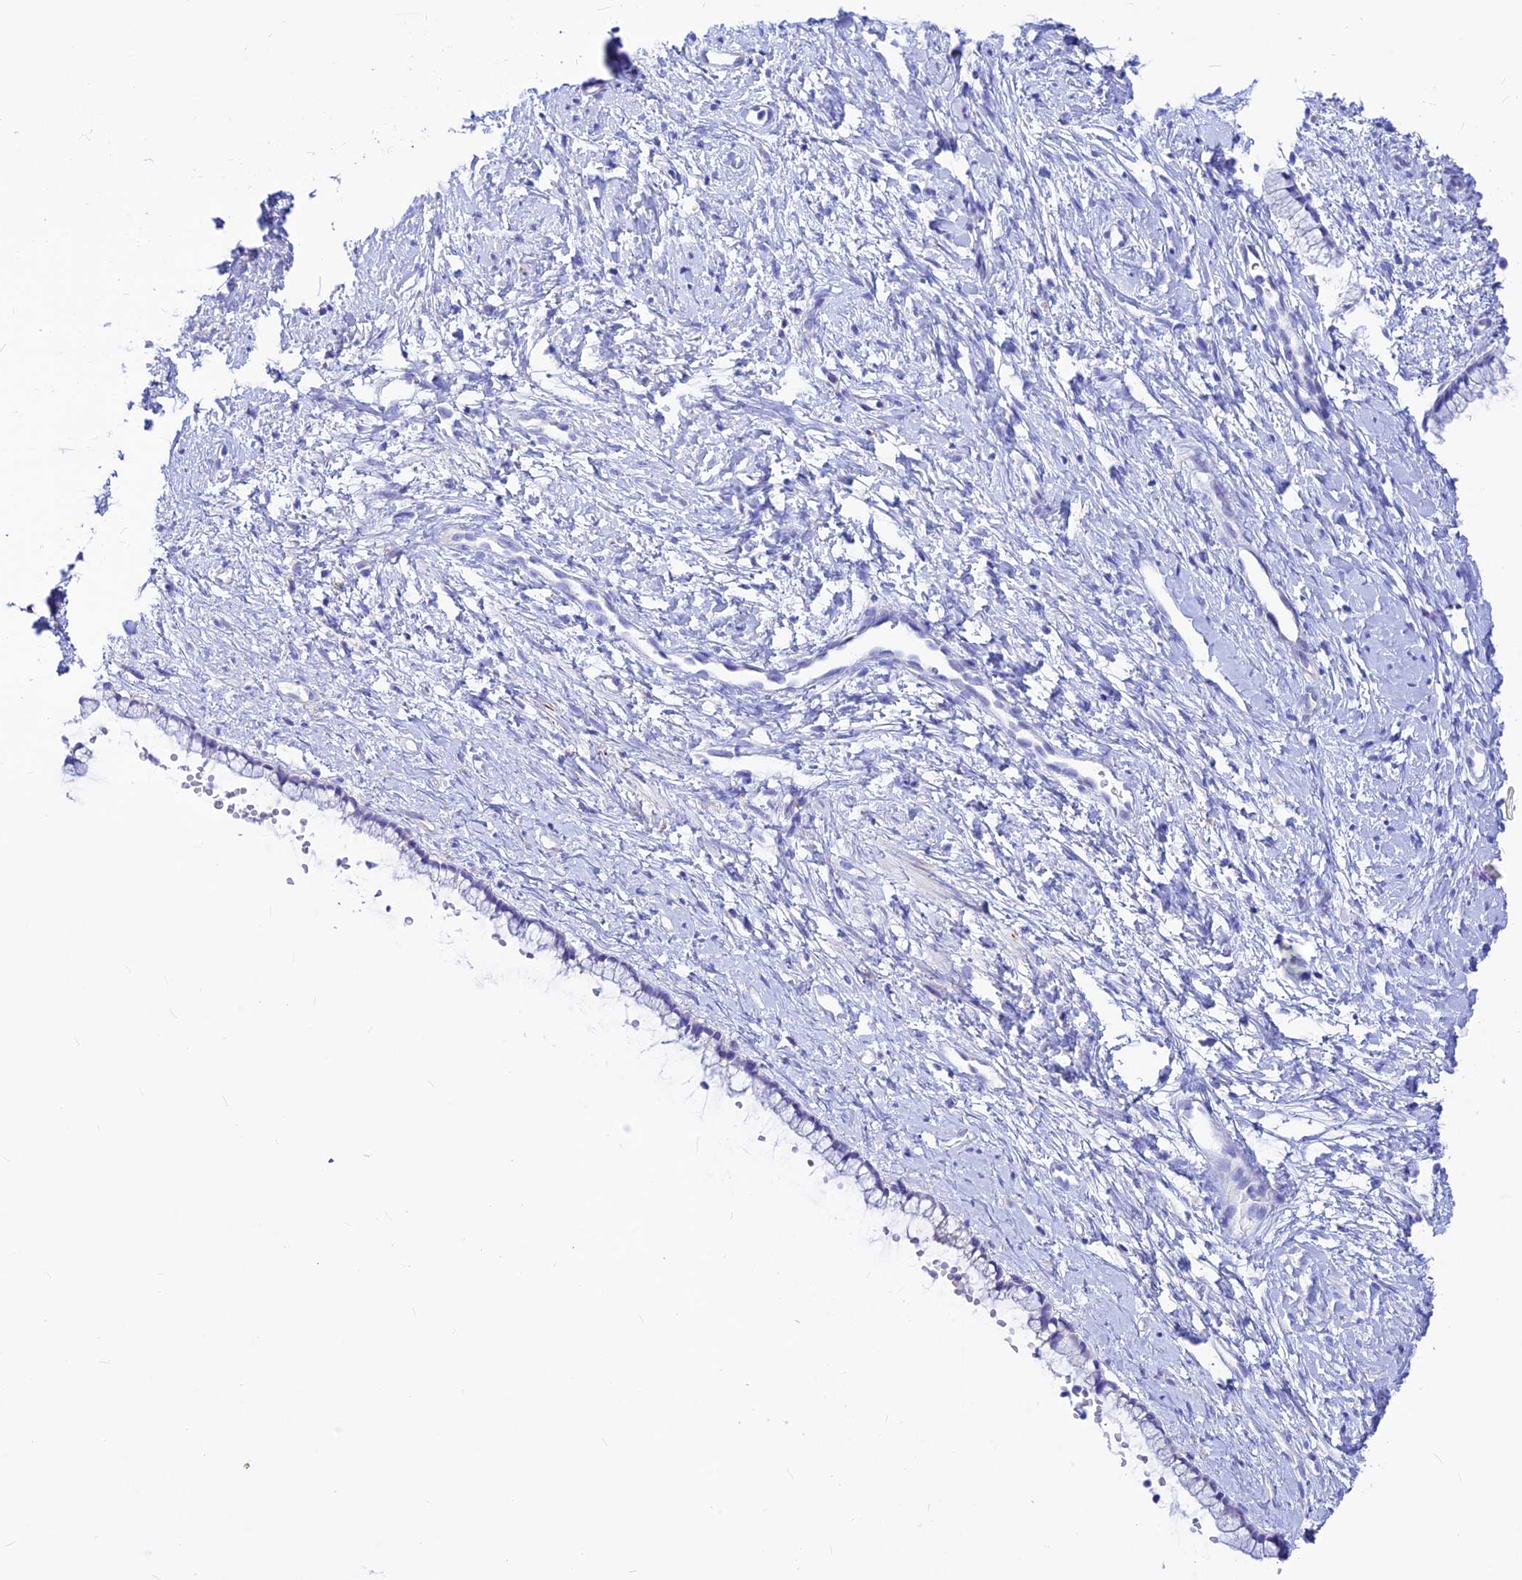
{"staining": {"intensity": "negative", "quantity": "none", "location": "none"}, "tissue": "cervix", "cell_type": "Glandular cells", "image_type": "normal", "snomed": [{"axis": "morphology", "description": "Normal tissue, NOS"}, {"axis": "topography", "description": "Cervix"}], "caption": "Histopathology image shows no protein positivity in glandular cells of benign cervix.", "gene": "CNOT6", "patient": {"sex": "female", "age": 57}}